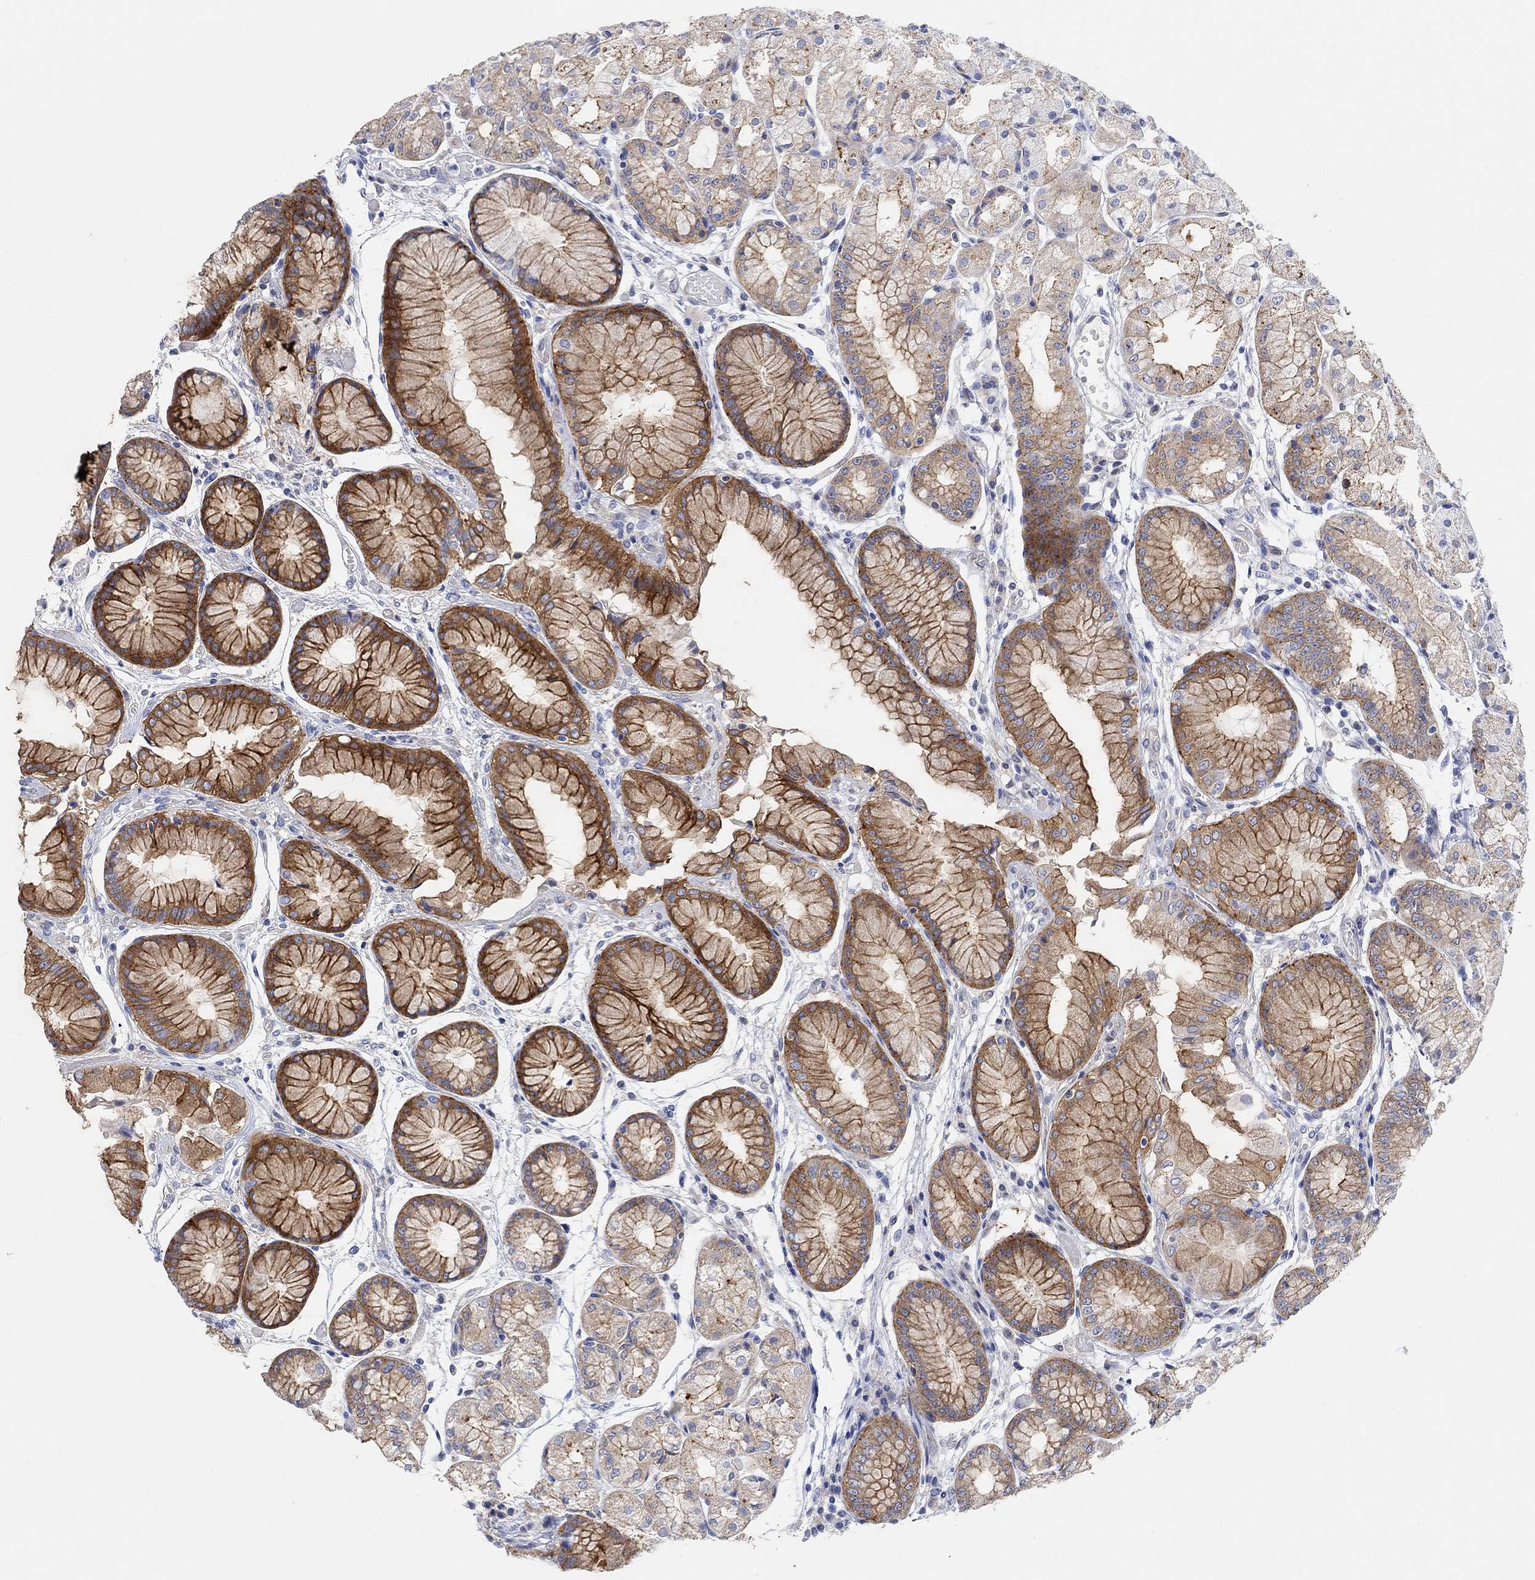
{"staining": {"intensity": "strong", "quantity": "<25%", "location": "cytoplasmic/membranous"}, "tissue": "stomach", "cell_type": "Glandular cells", "image_type": "normal", "snomed": [{"axis": "morphology", "description": "Normal tissue, NOS"}, {"axis": "topography", "description": "Stomach, upper"}], "caption": "Unremarkable stomach was stained to show a protein in brown. There is medium levels of strong cytoplasmic/membranous expression in about <25% of glandular cells. The staining was performed using DAB (3,3'-diaminobenzidine) to visualize the protein expression in brown, while the nuclei were stained in blue with hematoxylin (Magnification: 20x).", "gene": "RGS1", "patient": {"sex": "male", "age": 72}}